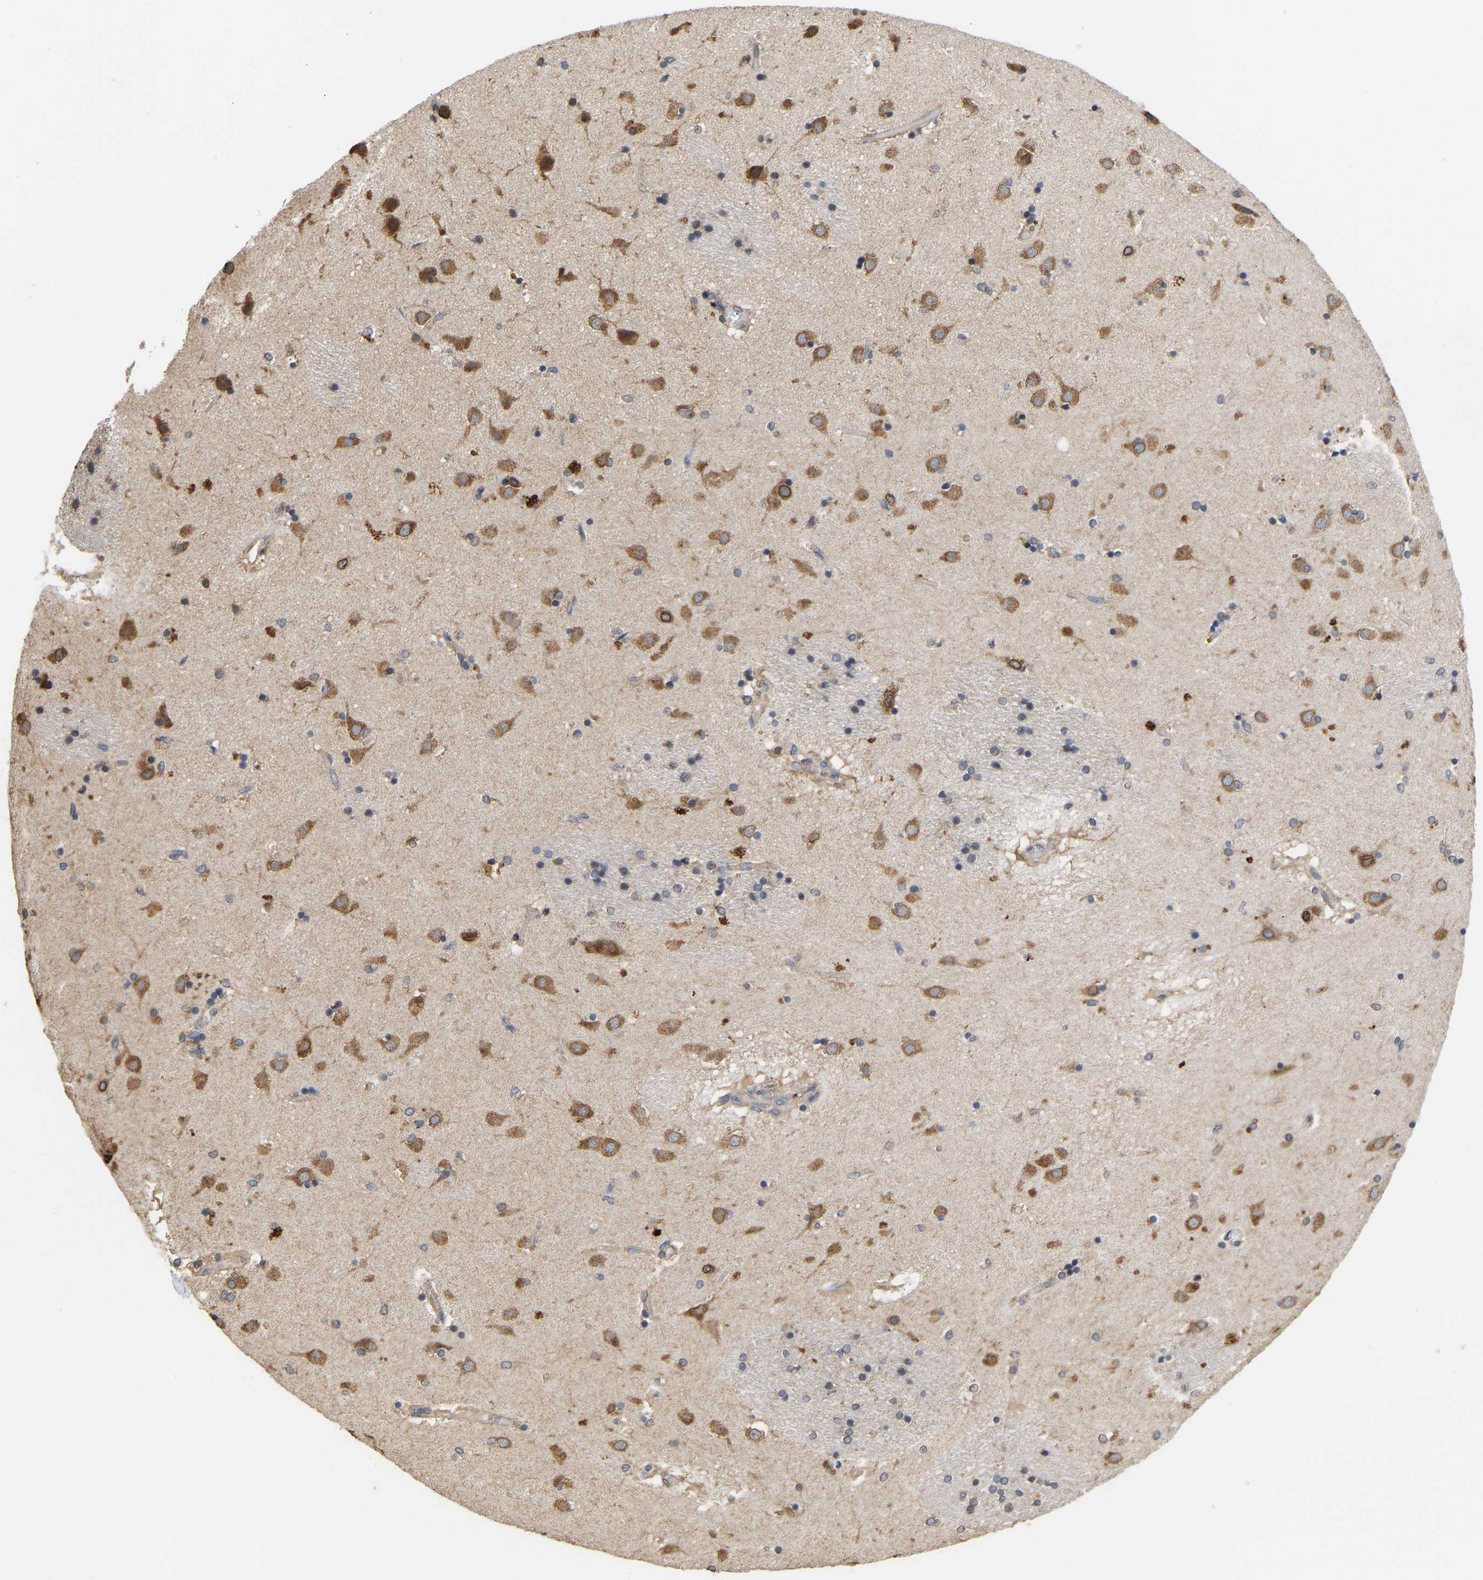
{"staining": {"intensity": "weak", "quantity": "<25%", "location": "cytoplasmic/membranous"}, "tissue": "caudate", "cell_type": "Glial cells", "image_type": "normal", "snomed": [{"axis": "morphology", "description": "Normal tissue, NOS"}, {"axis": "topography", "description": "Lateral ventricle wall"}], "caption": "This is an immunohistochemistry (IHC) micrograph of benign human caudate. There is no staining in glial cells.", "gene": "AIMP2", "patient": {"sex": "male", "age": 70}}